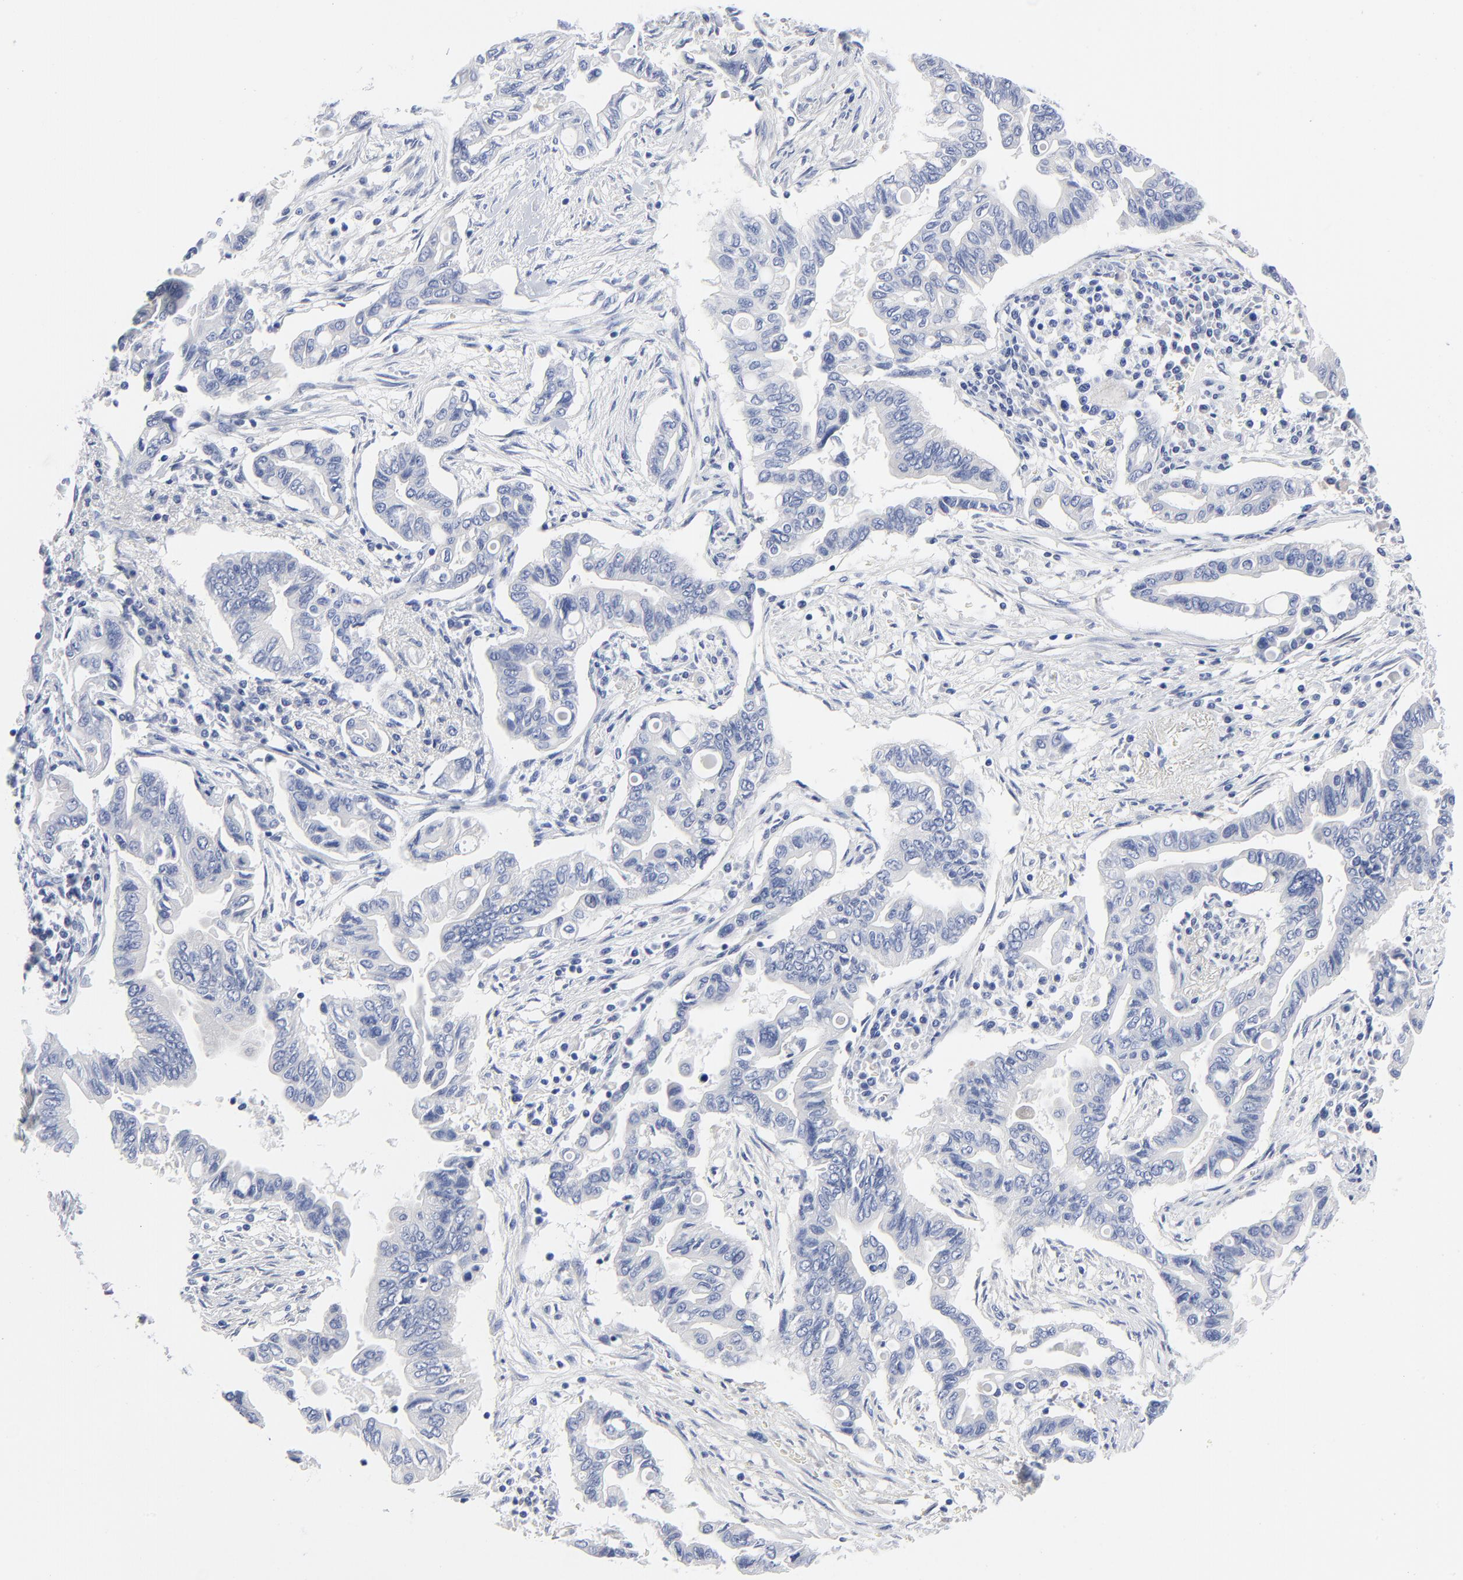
{"staining": {"intensity": "negative", "quantity": "none", "location": "none"}, "tissue": "pancreatic cancer", "cell_type": "Tumor cells", "image_type": "cancer", "snomed": [{"axis": "morphology", "description": "Adenocarcinoma, NOS"}, {"axis": "topography", "description": "Pancreas"}], "caption": "Pancreatic adenocarcinoma stained for a protein using immunohistochemistry (IHC) demonstrates no staining tumor cells.", "gene": "STAT2", "patient": {"sex": "female", "age": 57}}